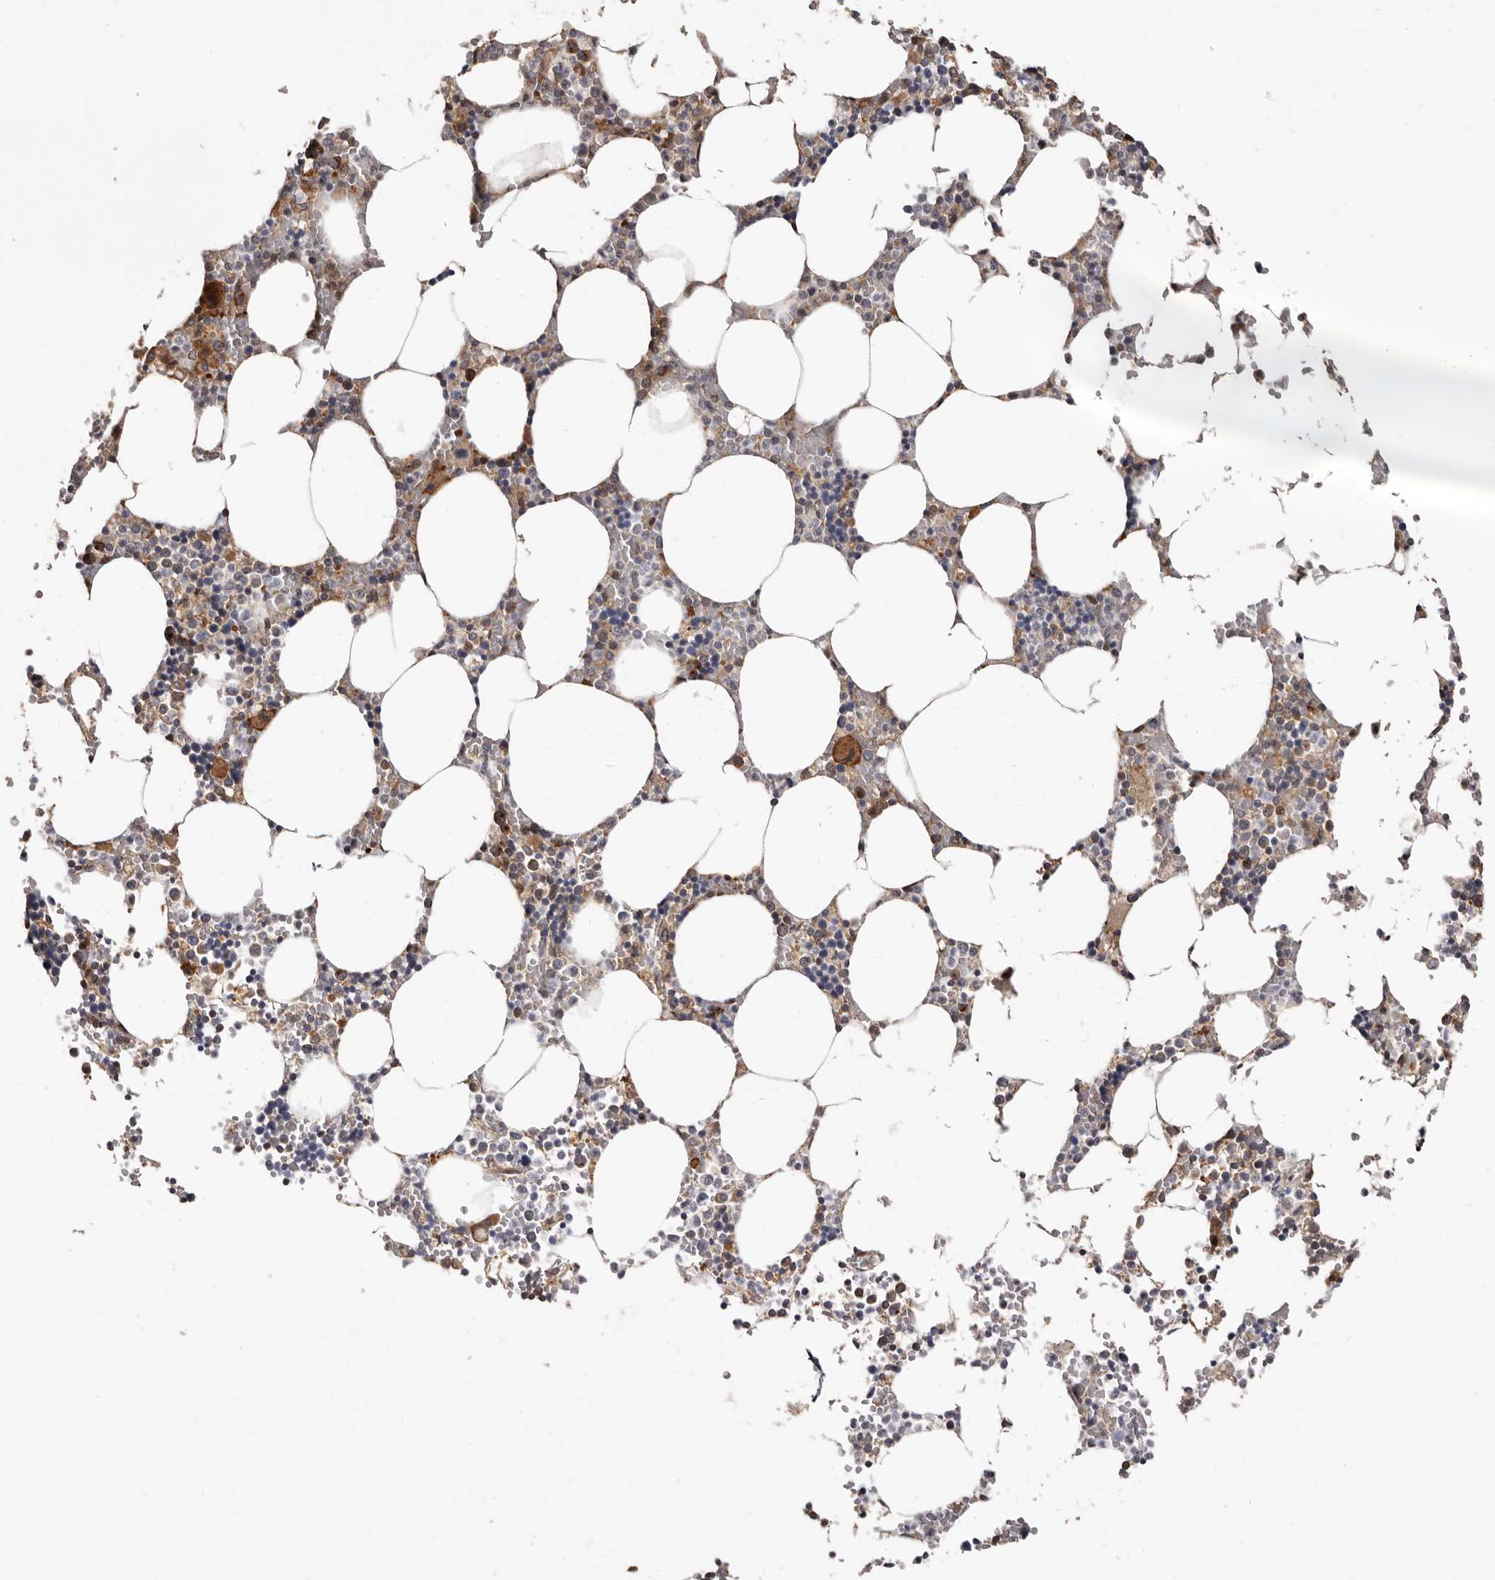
{"staining": {"intensity": "moderate", "quantity": "<25%", "location": "cytoplasmic/membranous"}, "tissue": "bone marrow", "cell_type": "Hematopoietic cells", "image_type": "normal", "snomed": [{"axis": "morphology", "description": "Normal tissue, NOS"}, {"axis": "topography", "description": "Bone marrow"}], "caption": "About <25% of hematopoietic cells in normal bone marrow demonstrate moderate cytoplasmic/membranous protein positivity as visualized by brown immunohistochemical staining.", "gene": "WEE2", "patient": {"sex": "male", "age": 70}}